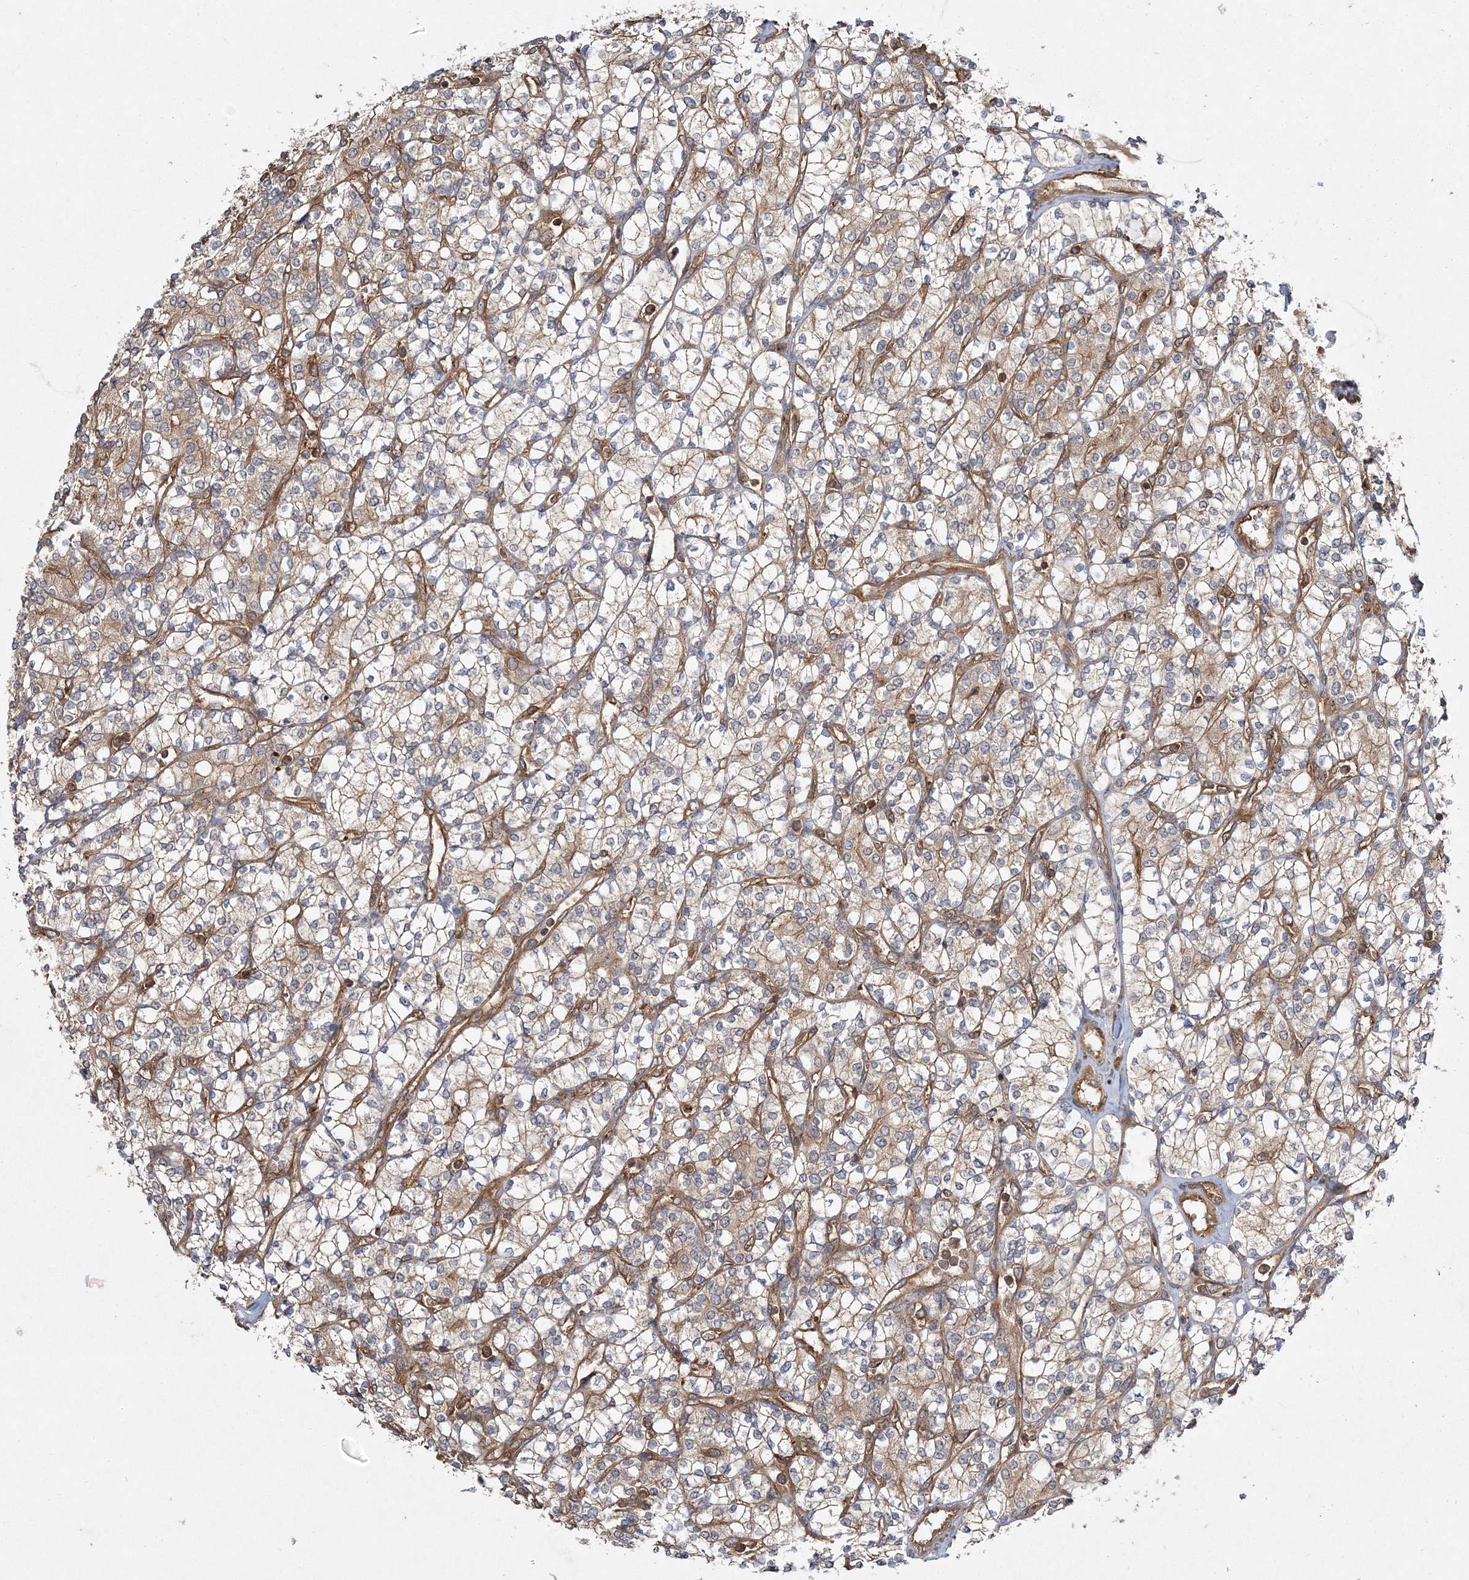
{"staining": {"intensity": "weak", "quantity": ">75%", "location": "cytoplasmic/membranous"}, "tissue": "renal cancer", "cell_type": "Tumor cells", "image_type": "cancer", "snomed": [{"axis": "morphology", "description": "Adenocarcinoma, NOS"}, {"axis": "topography", "description": "Kidney"}], "caption": "Immunohistochemistry image of human renal cancer stained for a protein (brown), which demonstrates low levels of weak cytoplasmic/membranous positivity in approximately >75% of tumor cells.", "gene": "WDR37", "patient": {"sex": "male", "age": 77}}